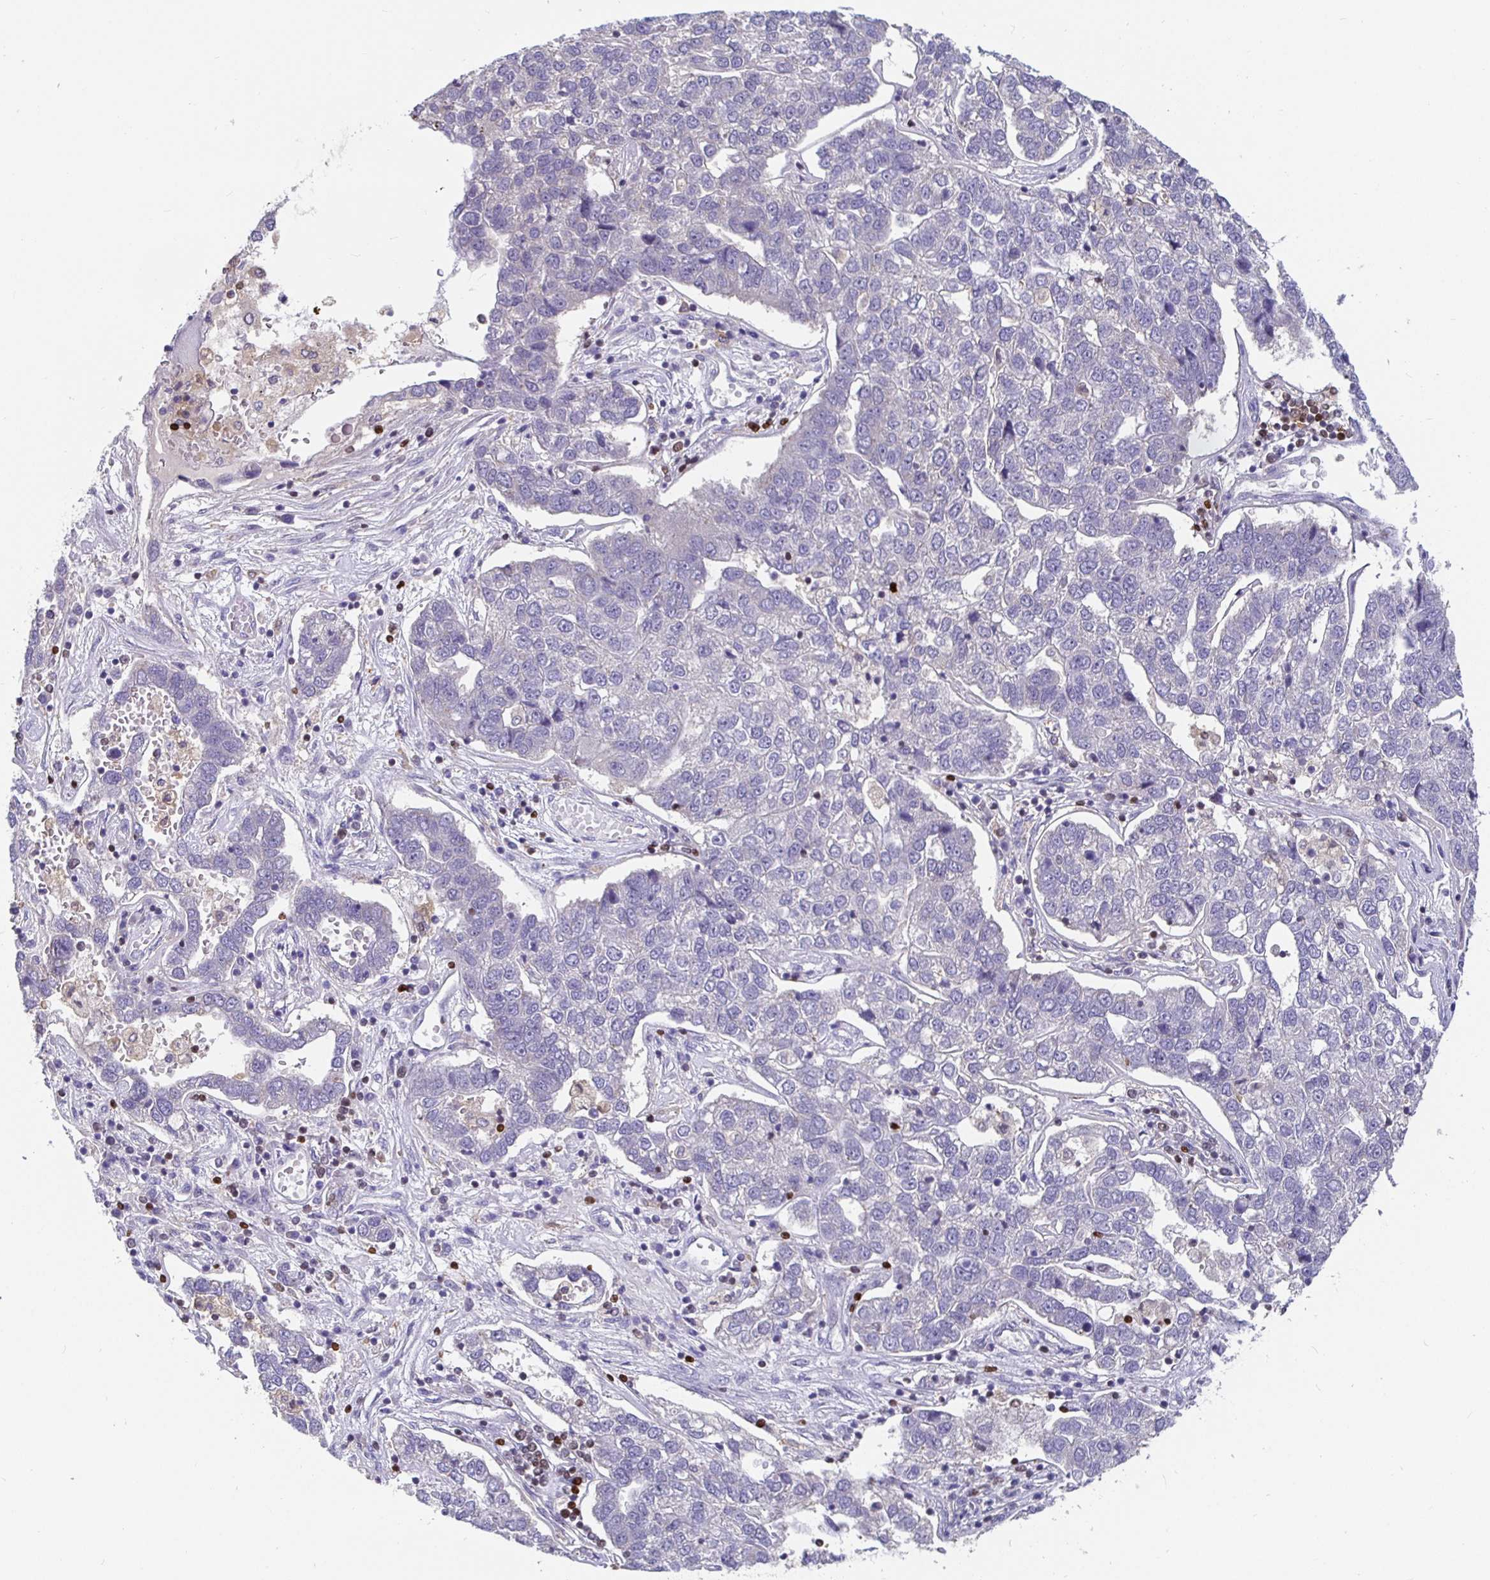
{"staining": {"intensity": "negative", "quantity": "none", "location": "none"}, "tissue": "pancreatic cancer", "cell_type": "Tumor cells", "image_type": "cancer", "snomed": [{"axis": "morphology", "description": "Adenocarcinoma, NOS"}, {"axis": "topography", "description": "Pancreas"}], "caption": "The histopathology image shows no staining of tumor cells in adenocarcinoma (pancreatic).", "gene": "SATB1", "patient": {"sex": "female", "age": 61}}